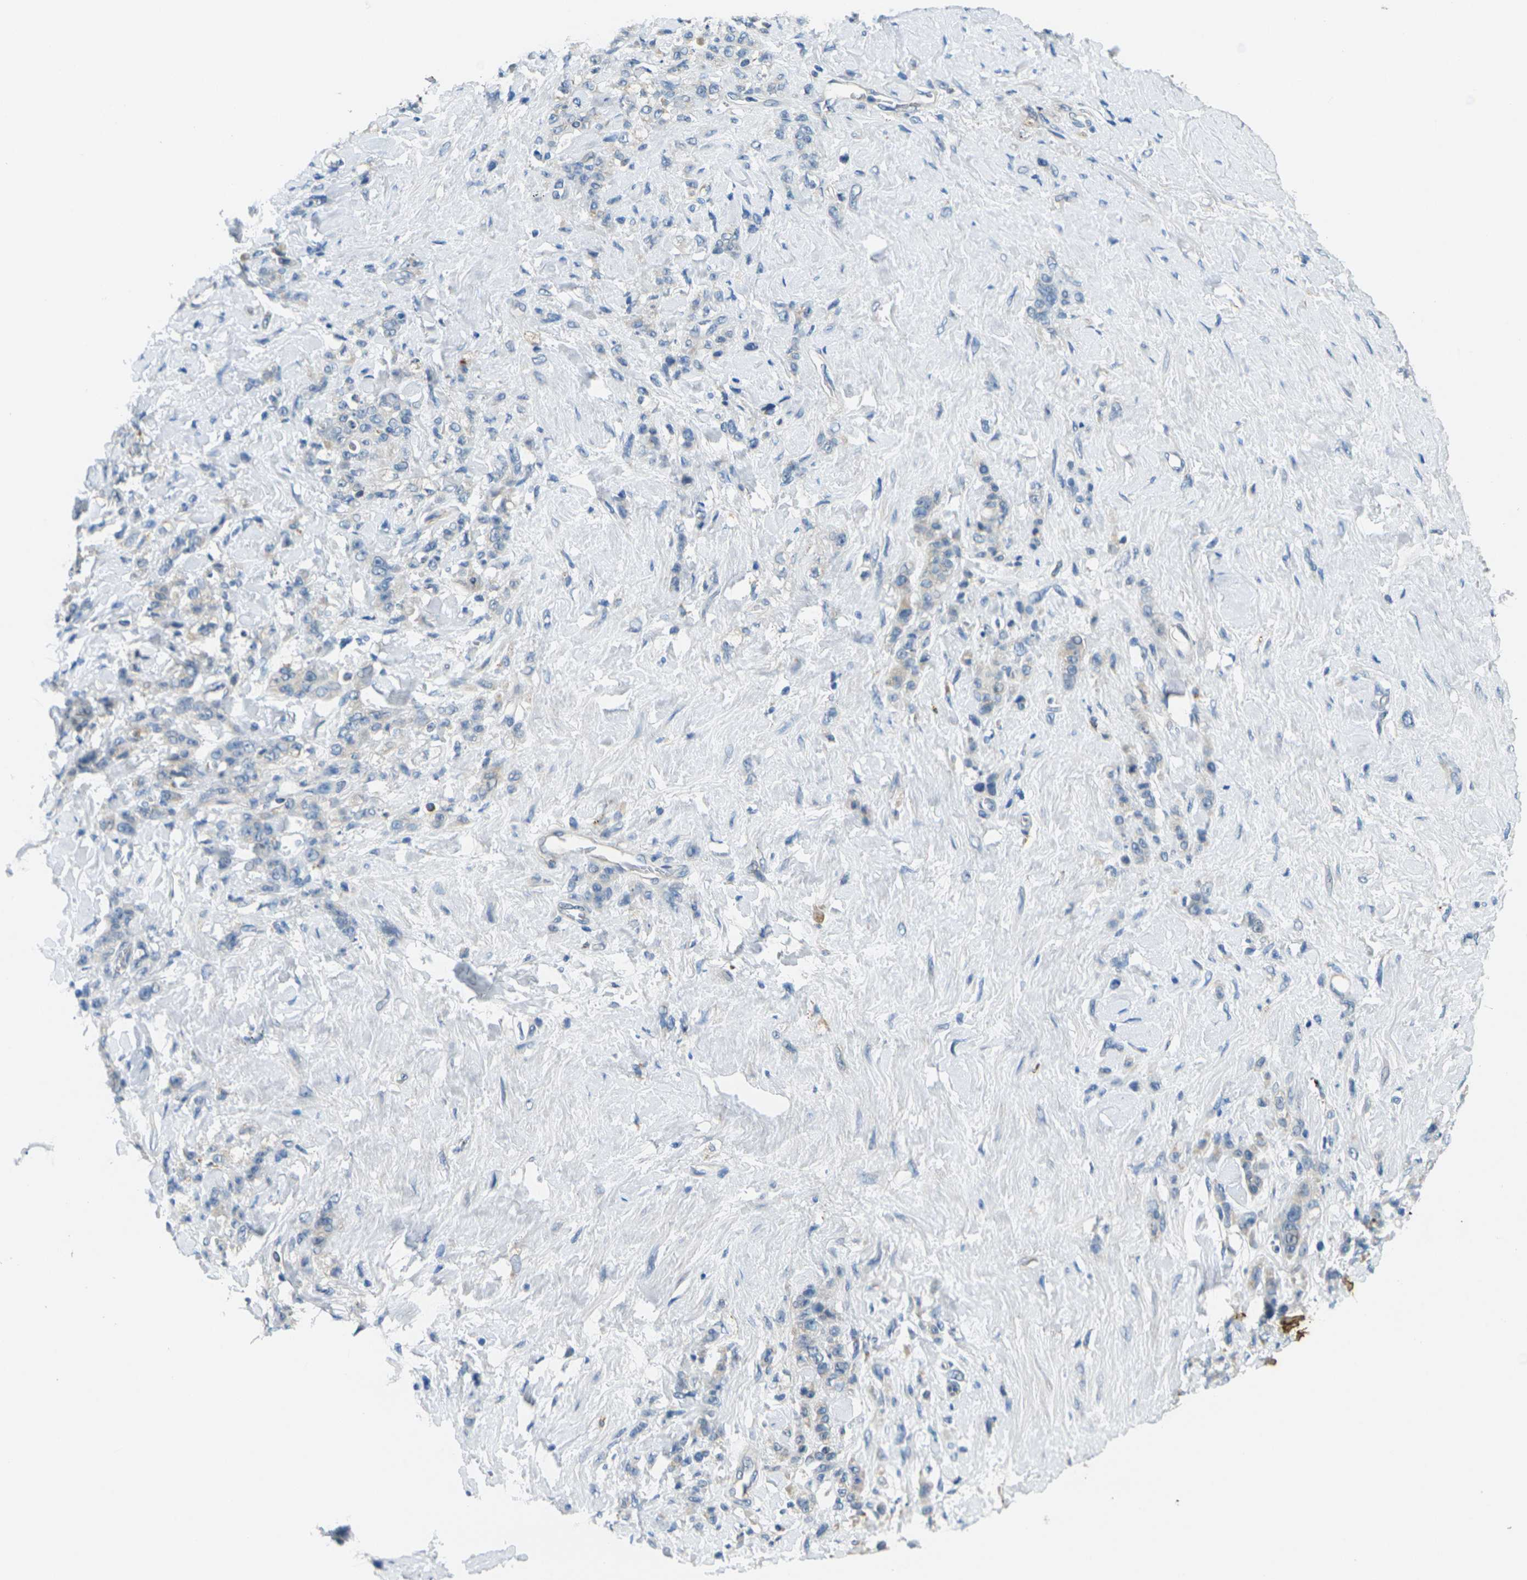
{"staining": {"intensity": "negative", "quantity": "none", "location": "none"}, "tissue": "stomach cancer", "cell_type": "Tumor cells", "image_type": "cancer", "snomed": [{"axis": "morphology", "description": "Adenocarcinoma, NOS"}, {"axis": "topography", "description": "Stomach"}], "caption": "A histopathology image of human stomach cancer (adenocarcinoma) is negative for staining in tumor cells. The staining was performed using DAB to visualize the protein expression in brown, while the nuclei were stained in blue with hematoxylin (Magnification: 20x).", "gene": "CYP2C8", "patient": {"sex": "male", "age": 82}}